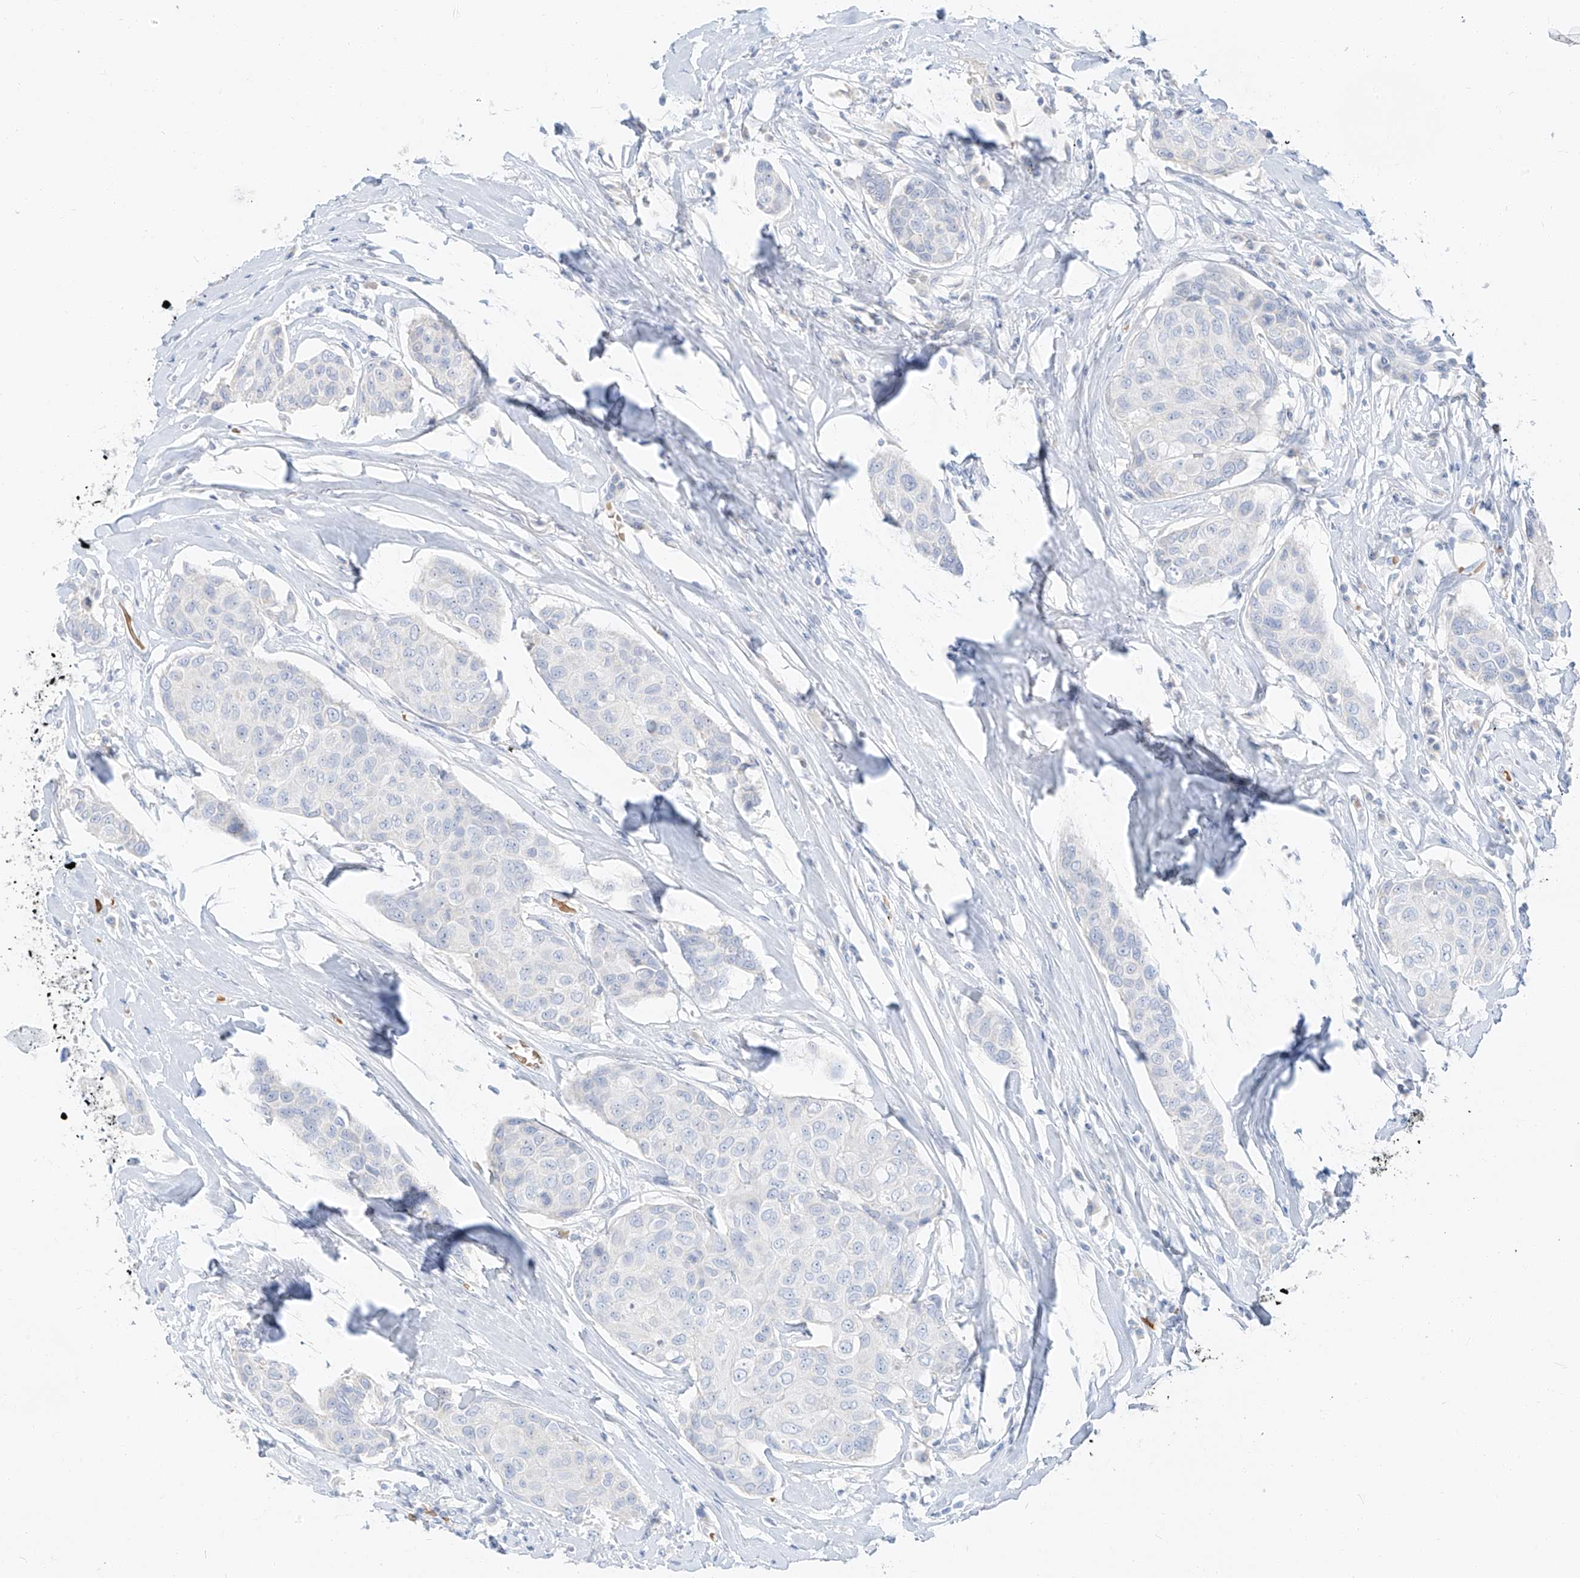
{"staining": {"intensity": "negative", "quantity": "none", "location": "none"}, "tissue": "breast cancer", "cell_type": "Tumor cells", "image_type": "cancer", "snomed": [{"axis": "morphology", "description": "Duct carcinoma"}, {"axis": "topography", "description": "Breast"}], "caption": "Tumor cells show no significant positivity in breast invasive ductal carcinoma. Brightfield microscopy of immunohistochemistry (IHC) stained with DAB (3,3'-diaminobenzidine) (brown) and hematoxylin (blue), captured at high magnification.", "gene": "PGC", "patient": {"sex": "female", "age": 80}}